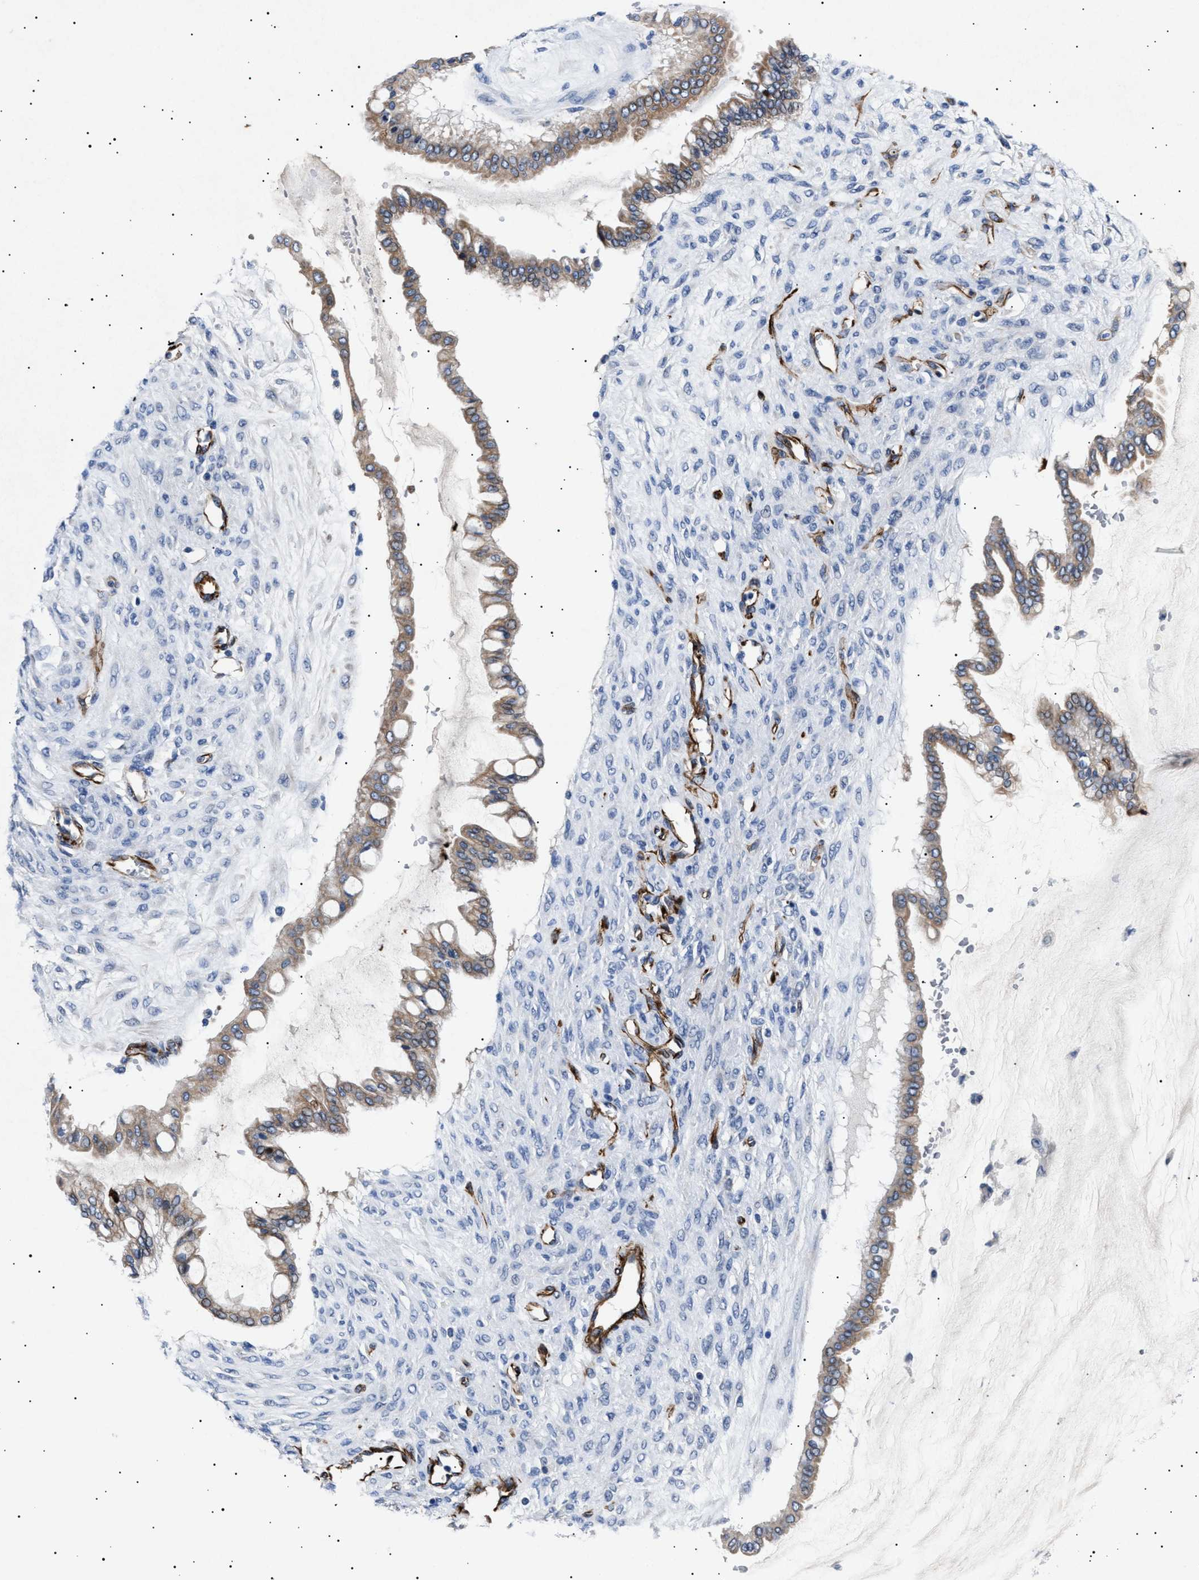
{"staining": {"intensity": "weak", "quantity": ">75%", "location": "cytoplasmic/membranous"}, "tissue": "ovarian cancer", "cell_type": "Tumor cells", "image_type": "cancer", "snomed": [{"axis": "morphology", "description": "Cystadenocarcinoma, mucinous, NOS"}, {"axis": "topography", "description": "Ovary"}], "caption": "Approximately >75% of tumor cells in human ovarian cancer (mucinous cystadenocarcinoma) show weak cytoplasmic/membranous protein expression as visualized by brown immunohistochemical staining.", "gene": "OLFML2A", "patient": {"sex": "female", "age": 73}}